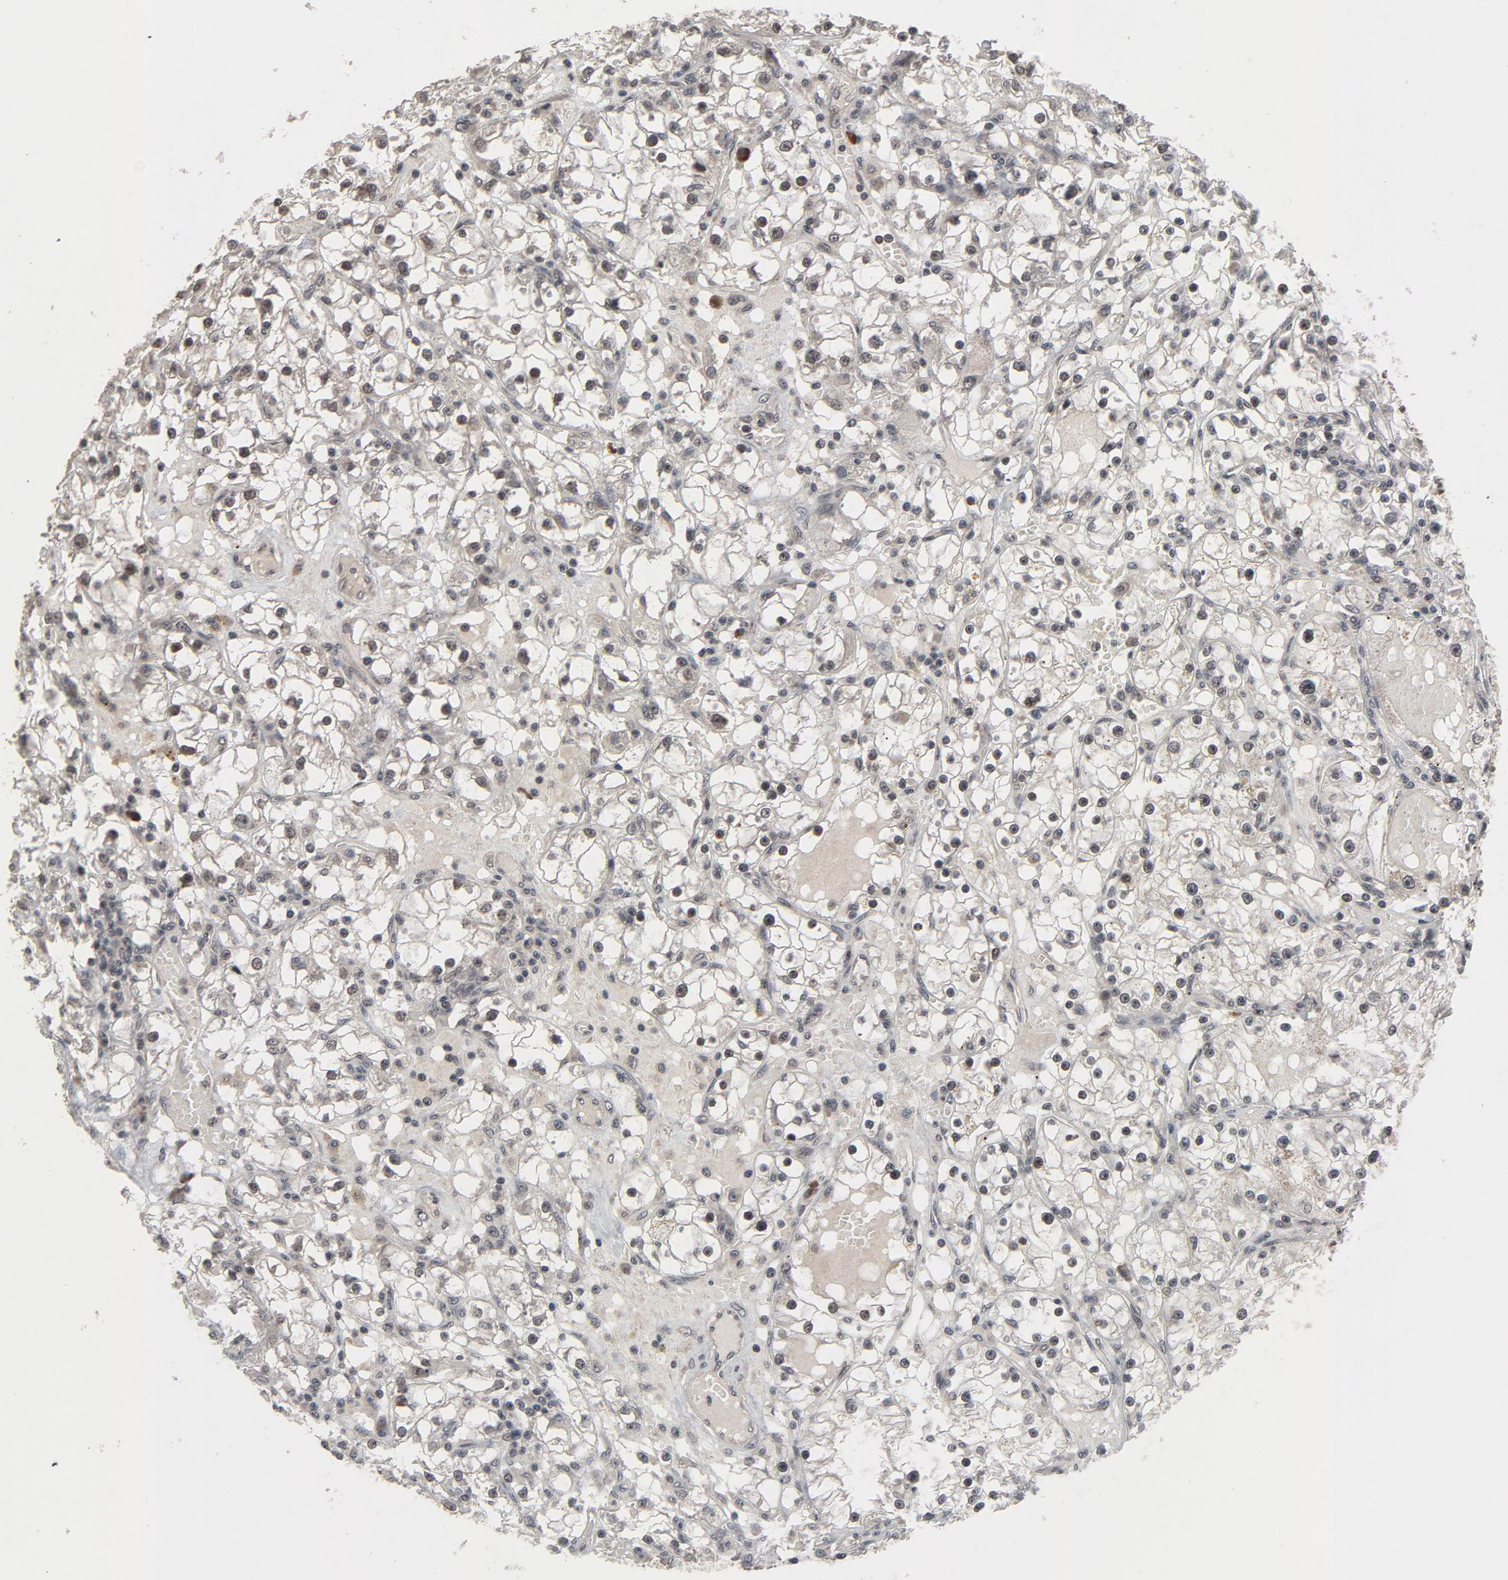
{"staining": {"intensity": "weak", "quantity": "25%-75%", "location": "cytoplasmic/membranous,nuclear"}, "tissue": "renal cancer", "cell_type": "Tumor cells", "image_type": "cancer", "snomed": [{"axis": "morphology", "description": "Adenocarcinoma, NOS"}, {"axis": "topography", "description": "Kidney"}], "caption": "A low amount of weak cytoplasmic/membranous and nuclear positivity is present in about 25%-75% of tumor cells in renal adenocarcinoma tissue.", "gene": "POM121", "patient": {"sex": "male", "age": 56}}